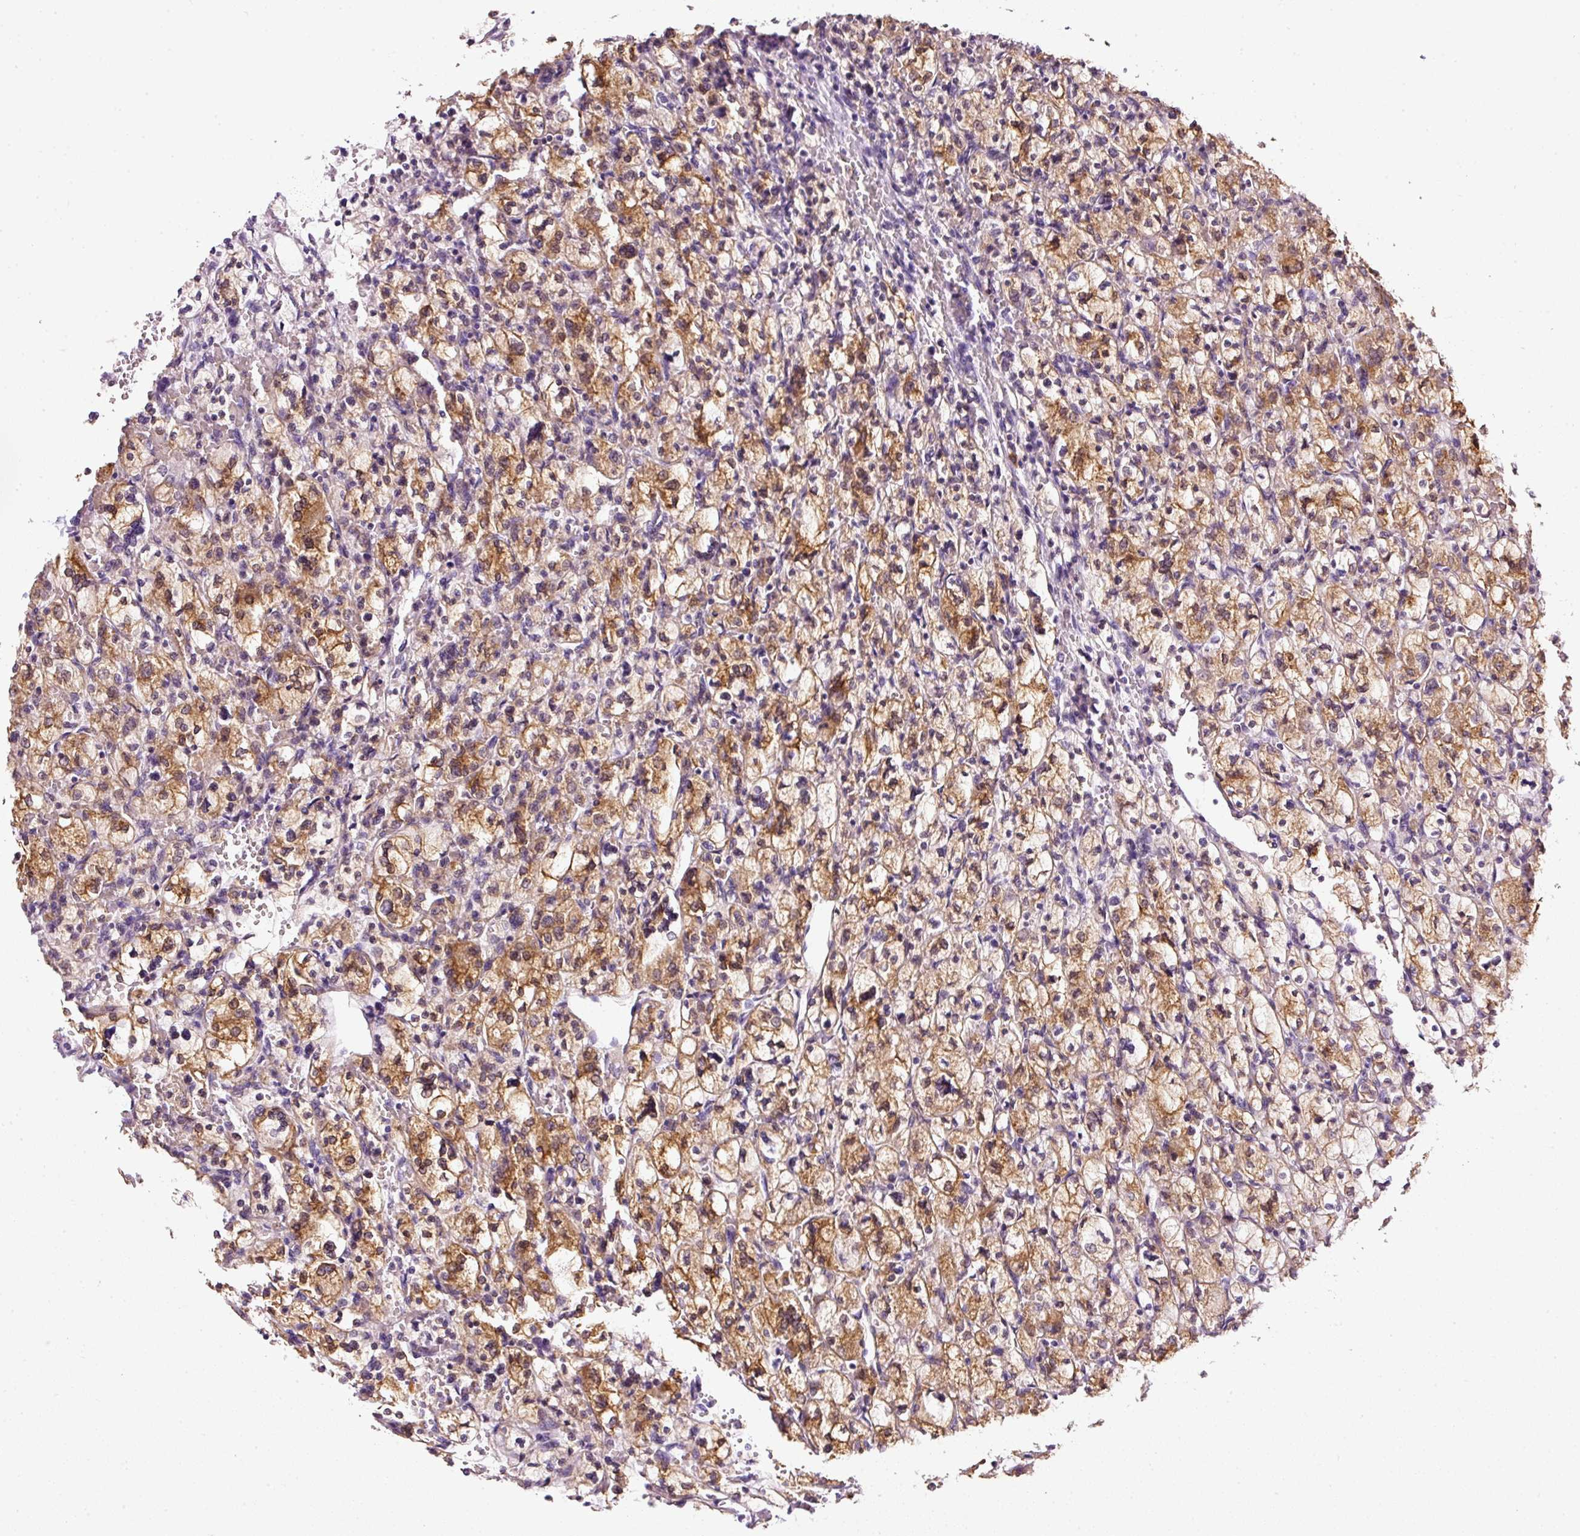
{"staining": {"intensity": "moderate", "quantity": ">75%", "location": "cytoplasmic/membranous"}, "tissue": "renal cancer", "cell_type": "Tumor cells", "image_type": "cancer", "snomed": [{"axis": "morphology", "description": "Adenocarcinoma, NOS"}, {"axis": "topography", "description": "Kidney"}], "caption": "Brown immunohistochemical staining in renal cancer (adenocarcinoma) shows moderate cytoplasmic/membranous staining in approximately >75% of tumor cells. (IHC, brightfield microscopy, high magnification).", "gene": "SCNM1", "patient": {"sex": "female", "age": 83}}